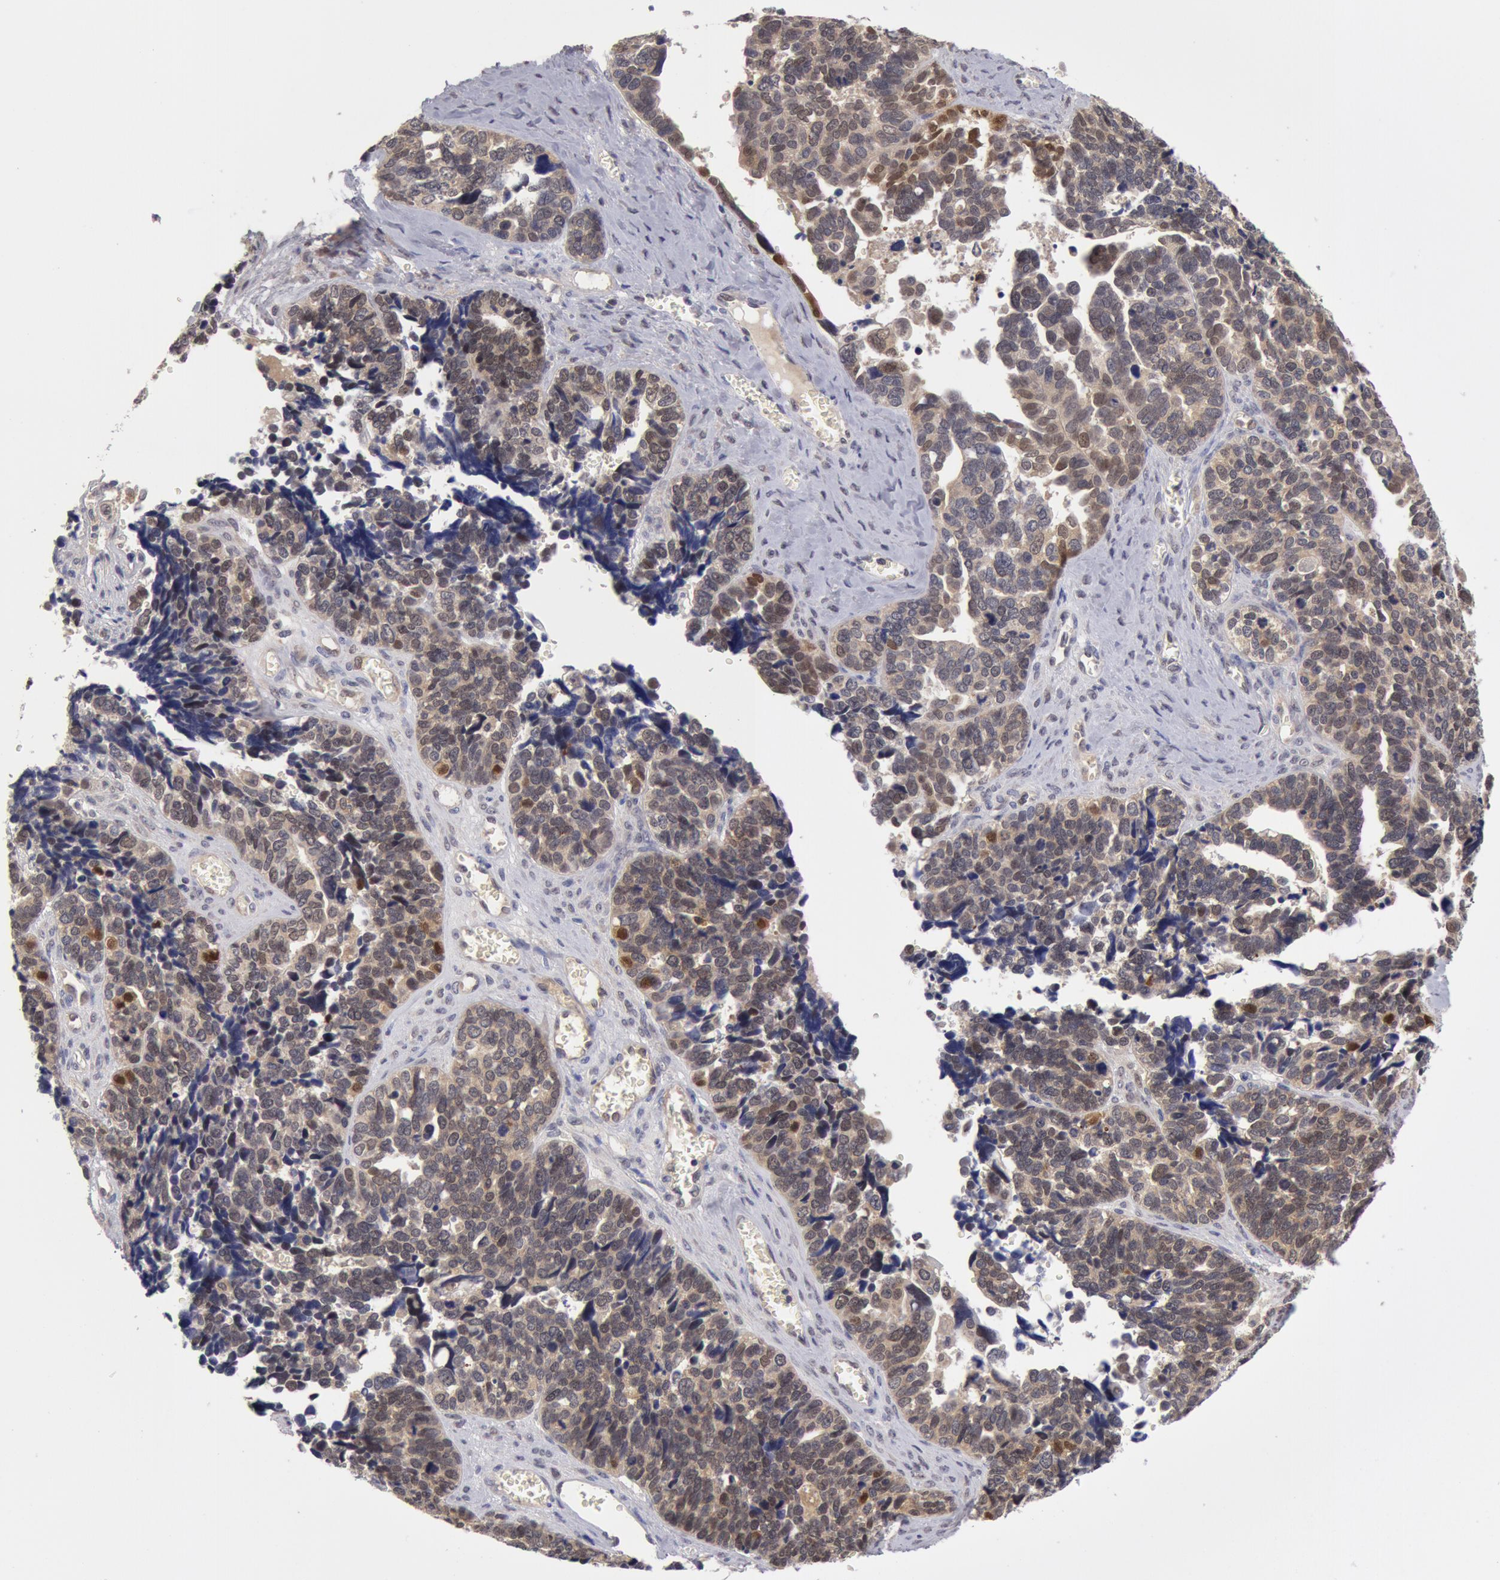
{"staining": {"intensity": "negative", "quantity": "none", "location": "none"}, "tissue": "ovarian cancer", "cell_type": "Tumor cells", "image_type": "cancer", "snomed": [{"axis": "morphology", "description": "Cystadenocarcinoma, serous, NOS"}, {"axis": "topography", "description": "Ovary"}], "caption": "Serous cystadenocarcinoma (ovarian) was stained to show a protein in brown. There is no significant staining in tumor cells.", "gene": "TXNRD1", "patient": {"sex": "female", "age": 77}}